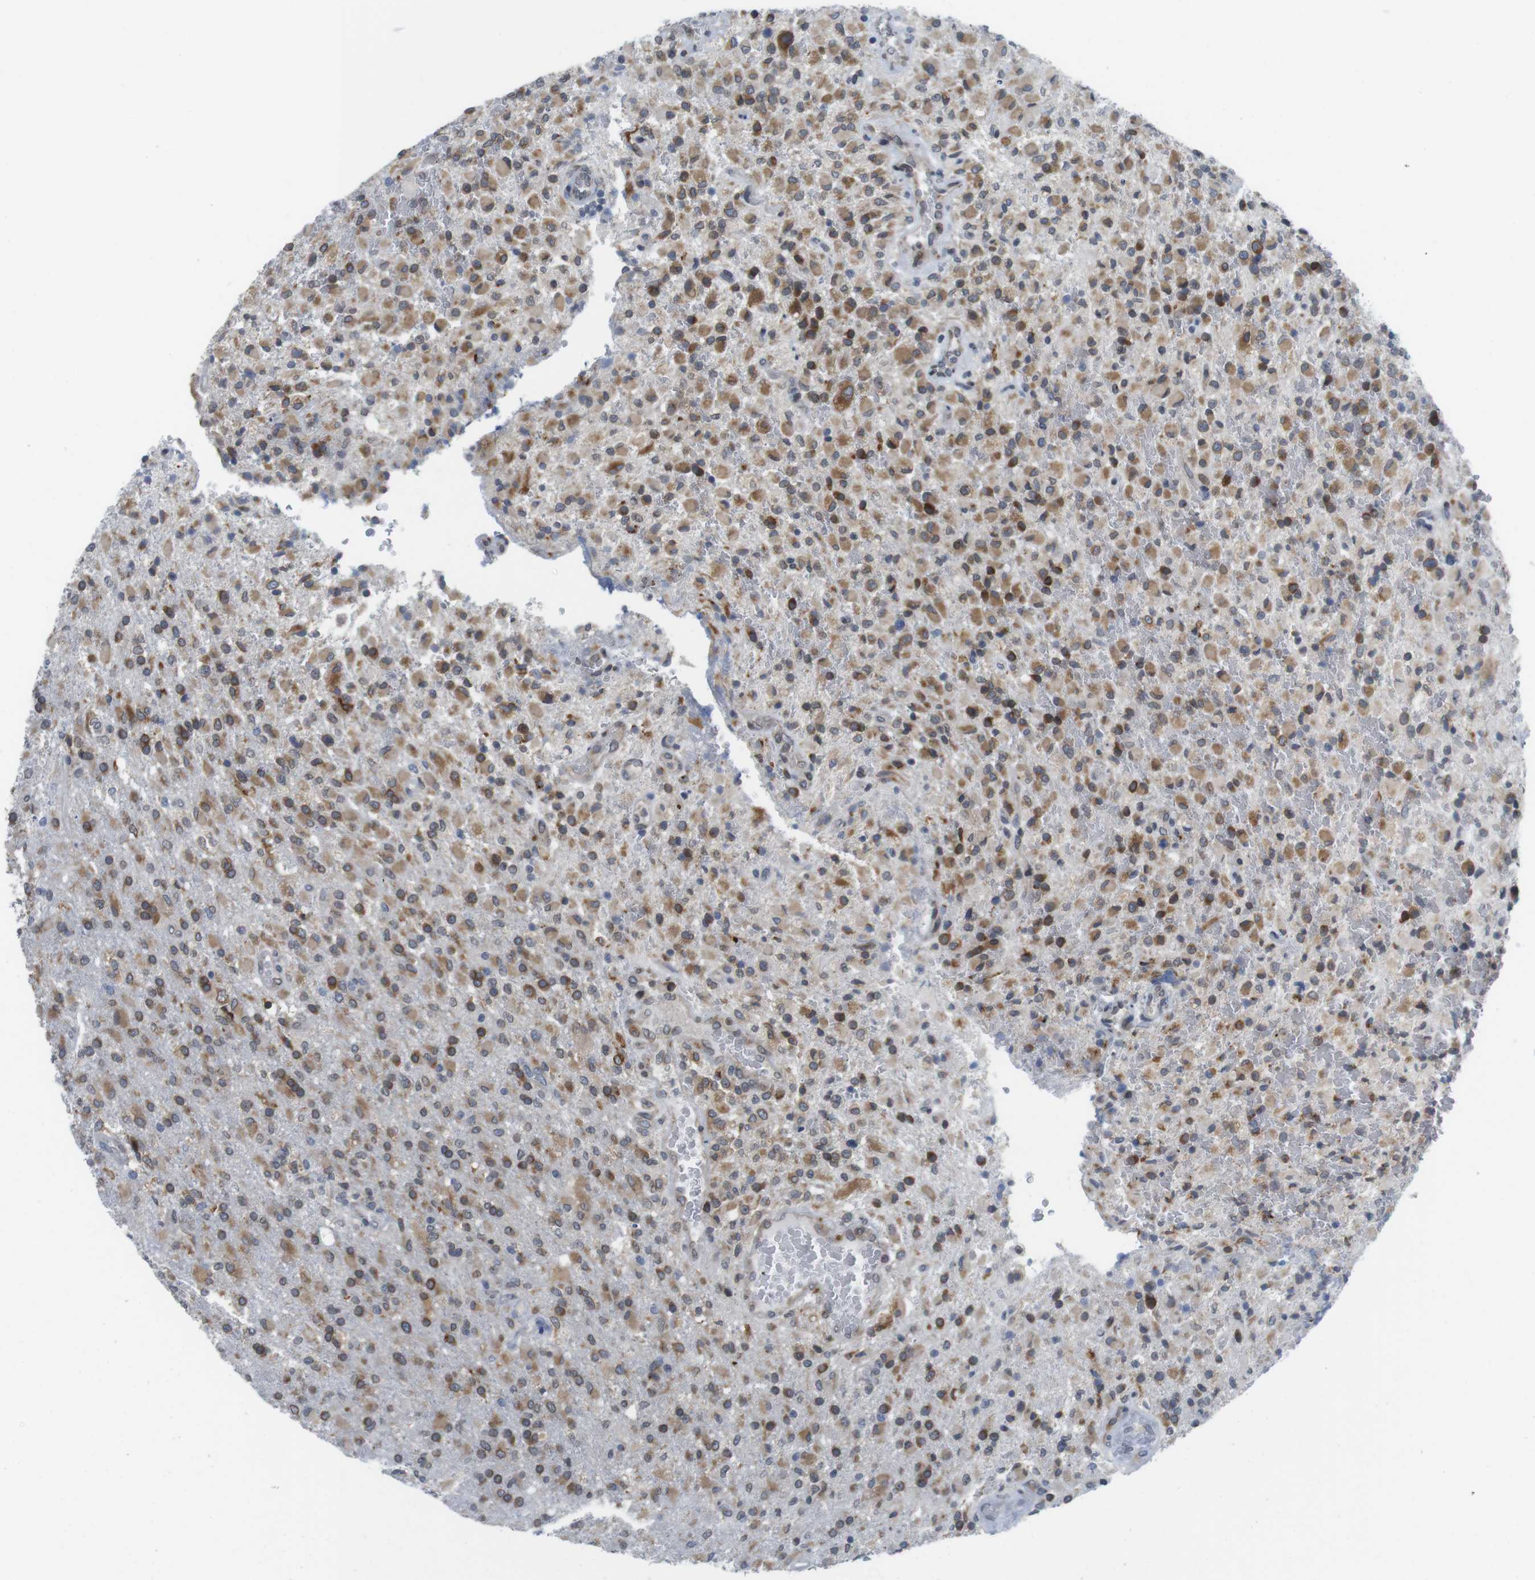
{"staining": {"intensity": "moderate", "quantity": ">75%", "location": "cytoplasmic/membranous"}, "tissue": "glioma", "cell_type": "Tumor cells", "image_type": "cancer", "snomed": [{"axis": "morphology", "description": "Glioma, malignant, High grade"}, {"axis": "topography", "description": "Brain"}], "caption": "Glioma stained with a protein marker demonstrates moderate staining in tumor cells.", "gene": "ERGIC3", "patient": {"sex": "male", "age": 71}}